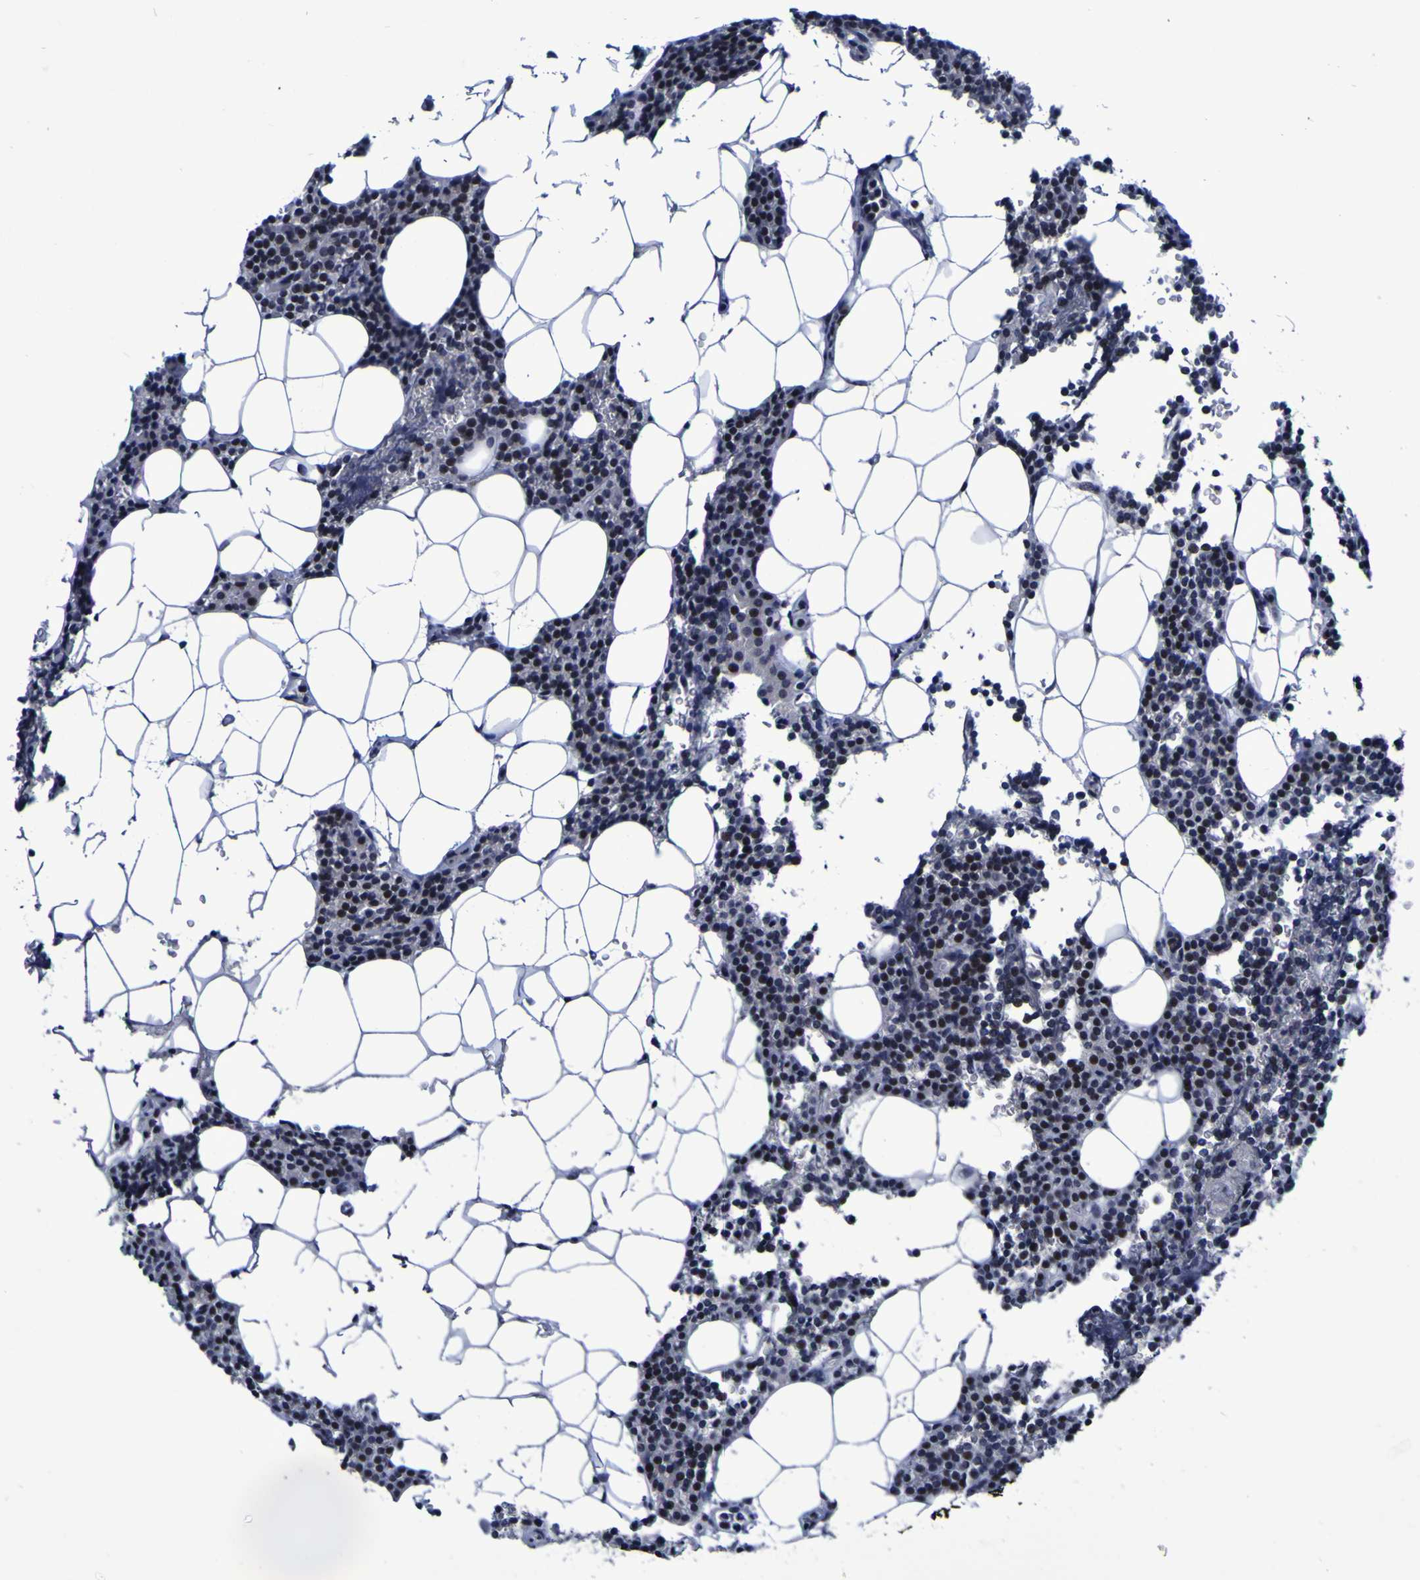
{"staining": {"intensity": "weak", "quantity": "25%-75%", "location": "nuclear"}, "tissue": "parathyroid gland", "cell_type": "Glandular cells", "image_type": "normal", "snomed": [{"axis": "morphology", "description": "Normal tissue, NOS"}, {"axis": "morphology", "description": "Adenoma, NOS"}, {"axis": "topography", "description": "Parathyroid gland"}], "caption": "Normal parathyroid gland shows weak nuclear positivity in about 25%-75% of glandular cells.", "gene": "MBD3", "patient": {"sex": "female", "age": 51}}